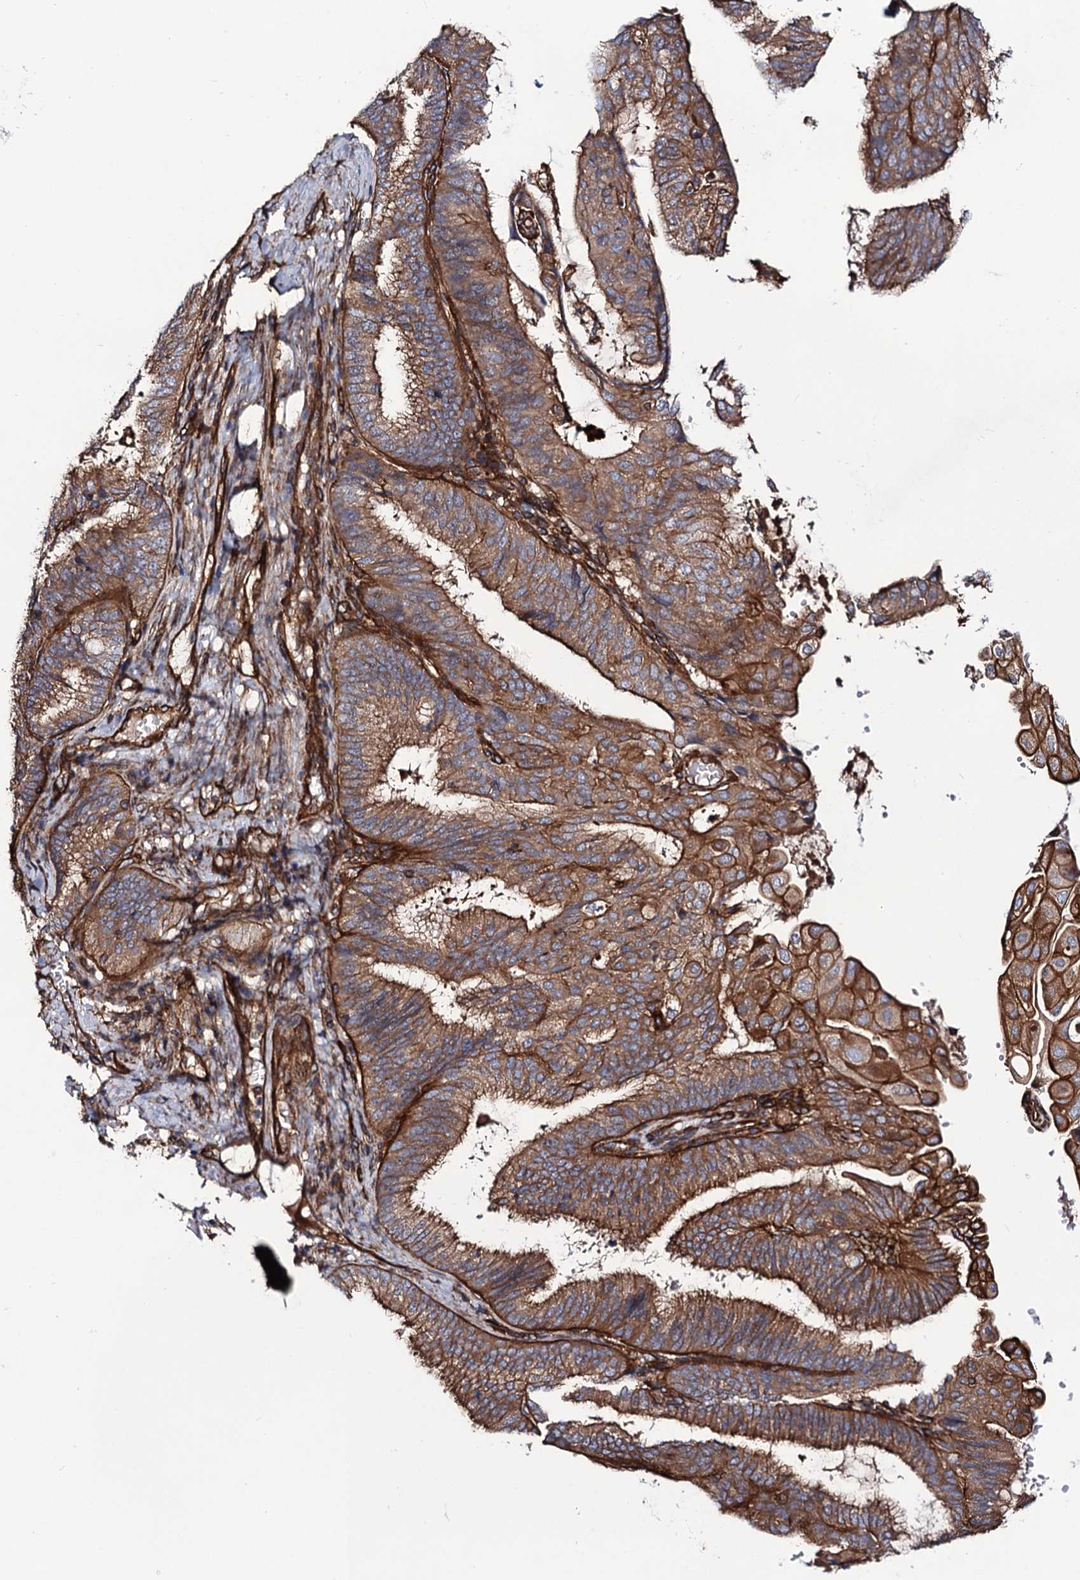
{"staining": {"intensity": "moderate", "quantity": ">75%", "location": "cytoplasmic/membranous"}, "tissue": "endometrial cancer", "cell_type": "Tumor cells", "image_type": "cancer", "snomed": [{"axis": "morphology", "description": "Adenocarcinoma, NOS"}, {"axis": "topography", "description": "Endometrium"}], "caption": "A brown stain shows moderate cytoplasmic/membranous positivity of a protein in endometrial cancer tumor cells.", "gene": "CIP2A", "patient": {"sex": "female", "age": 49}}